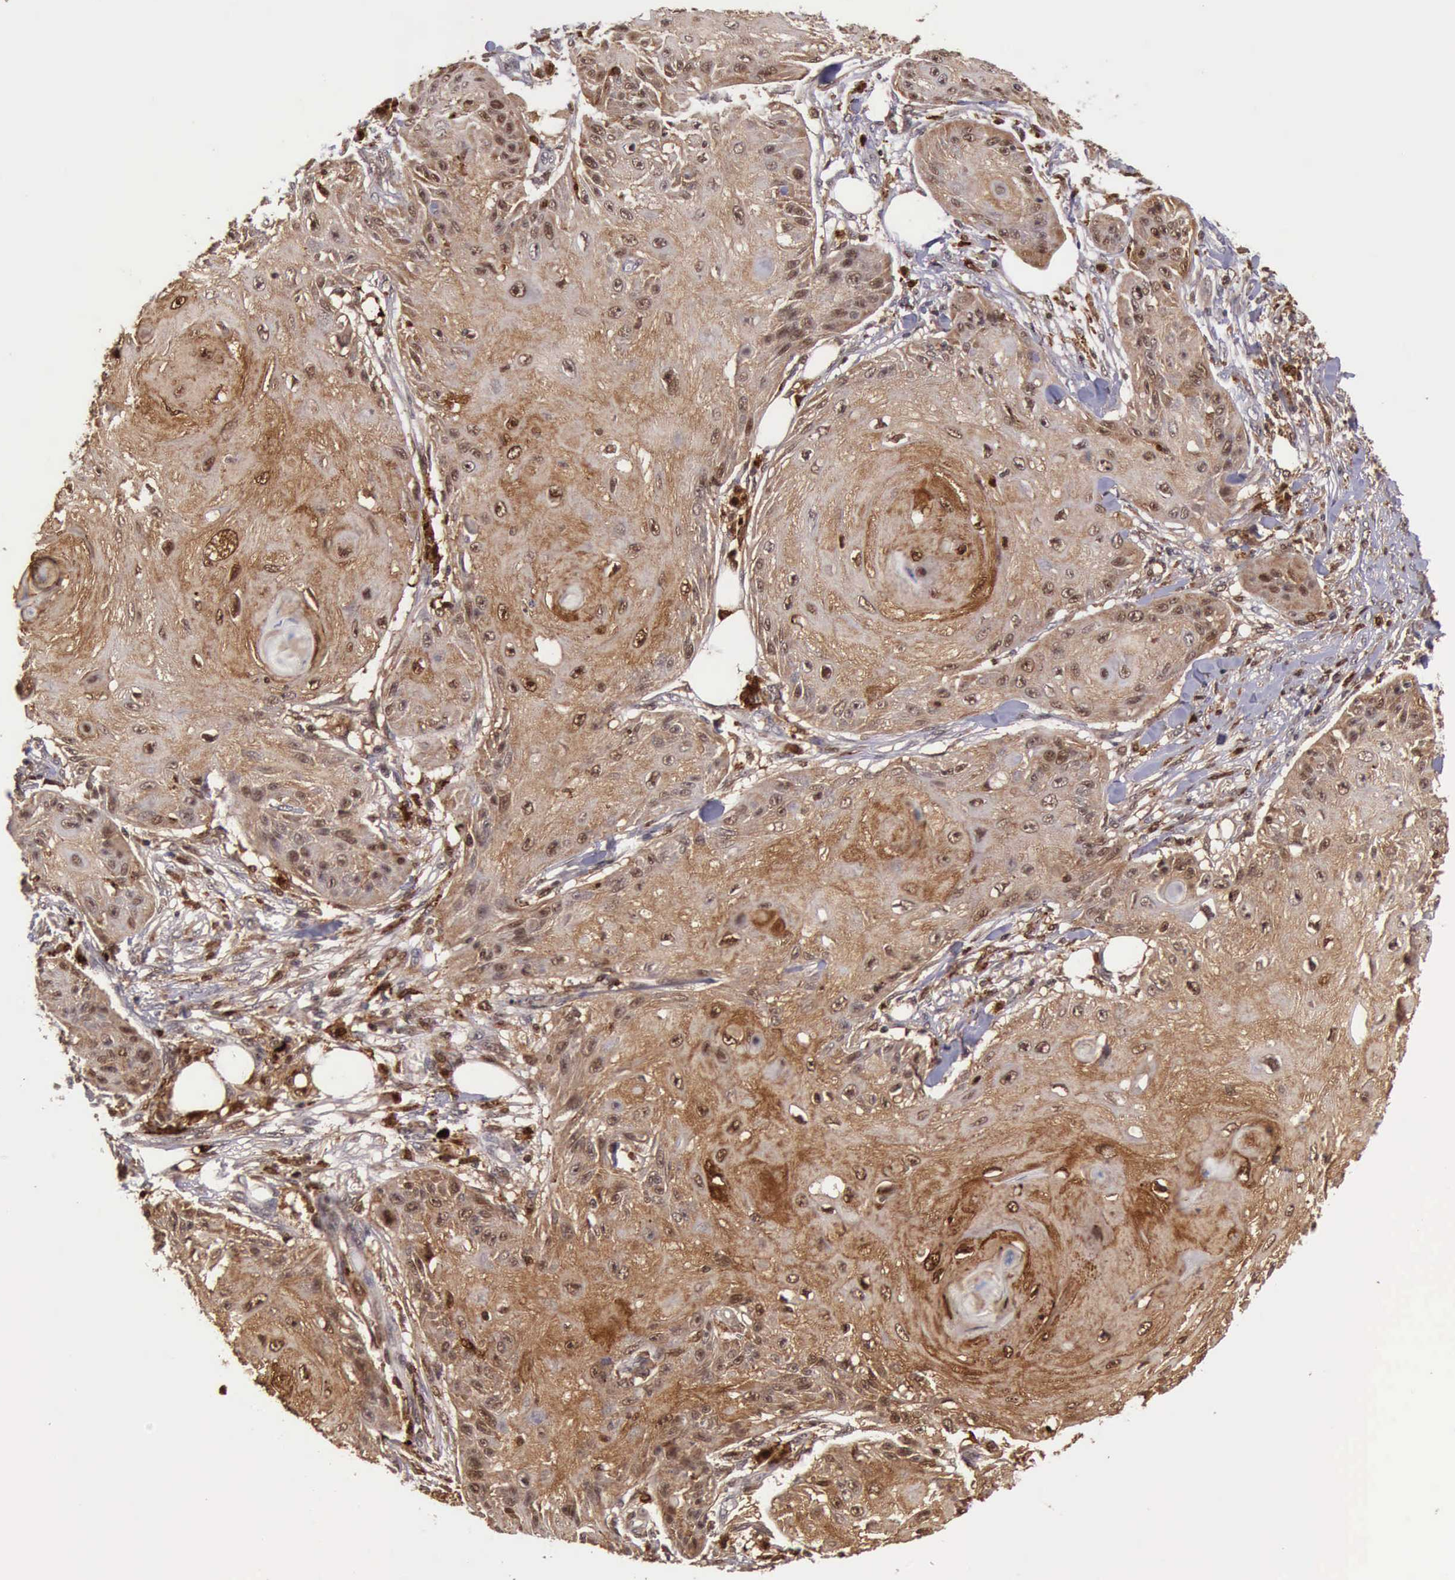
{"staining": {"intensity": "moderate", "quantity": ">75%", "location": "cytoplasmic/membranous,nuclear"}, "tissue": "skin cancer", "cell_type": "Tumor cells", "image_type": "cancer", "snomed": [{"axis": "morphology", "description": "Squamous cell carcinoma, NOS"}, {"axis": "topography", "description": "Skin"}], "caption": "Immunohistochemistry of human skin cancer (squamous cell carcinoma) reveals medium levels of moderate cytoplasmic/membranous and nuclear staining in approximately >75% of tumor cells.", "gene": "CSTA", "patient": {"sex": "female", "age": 88}}